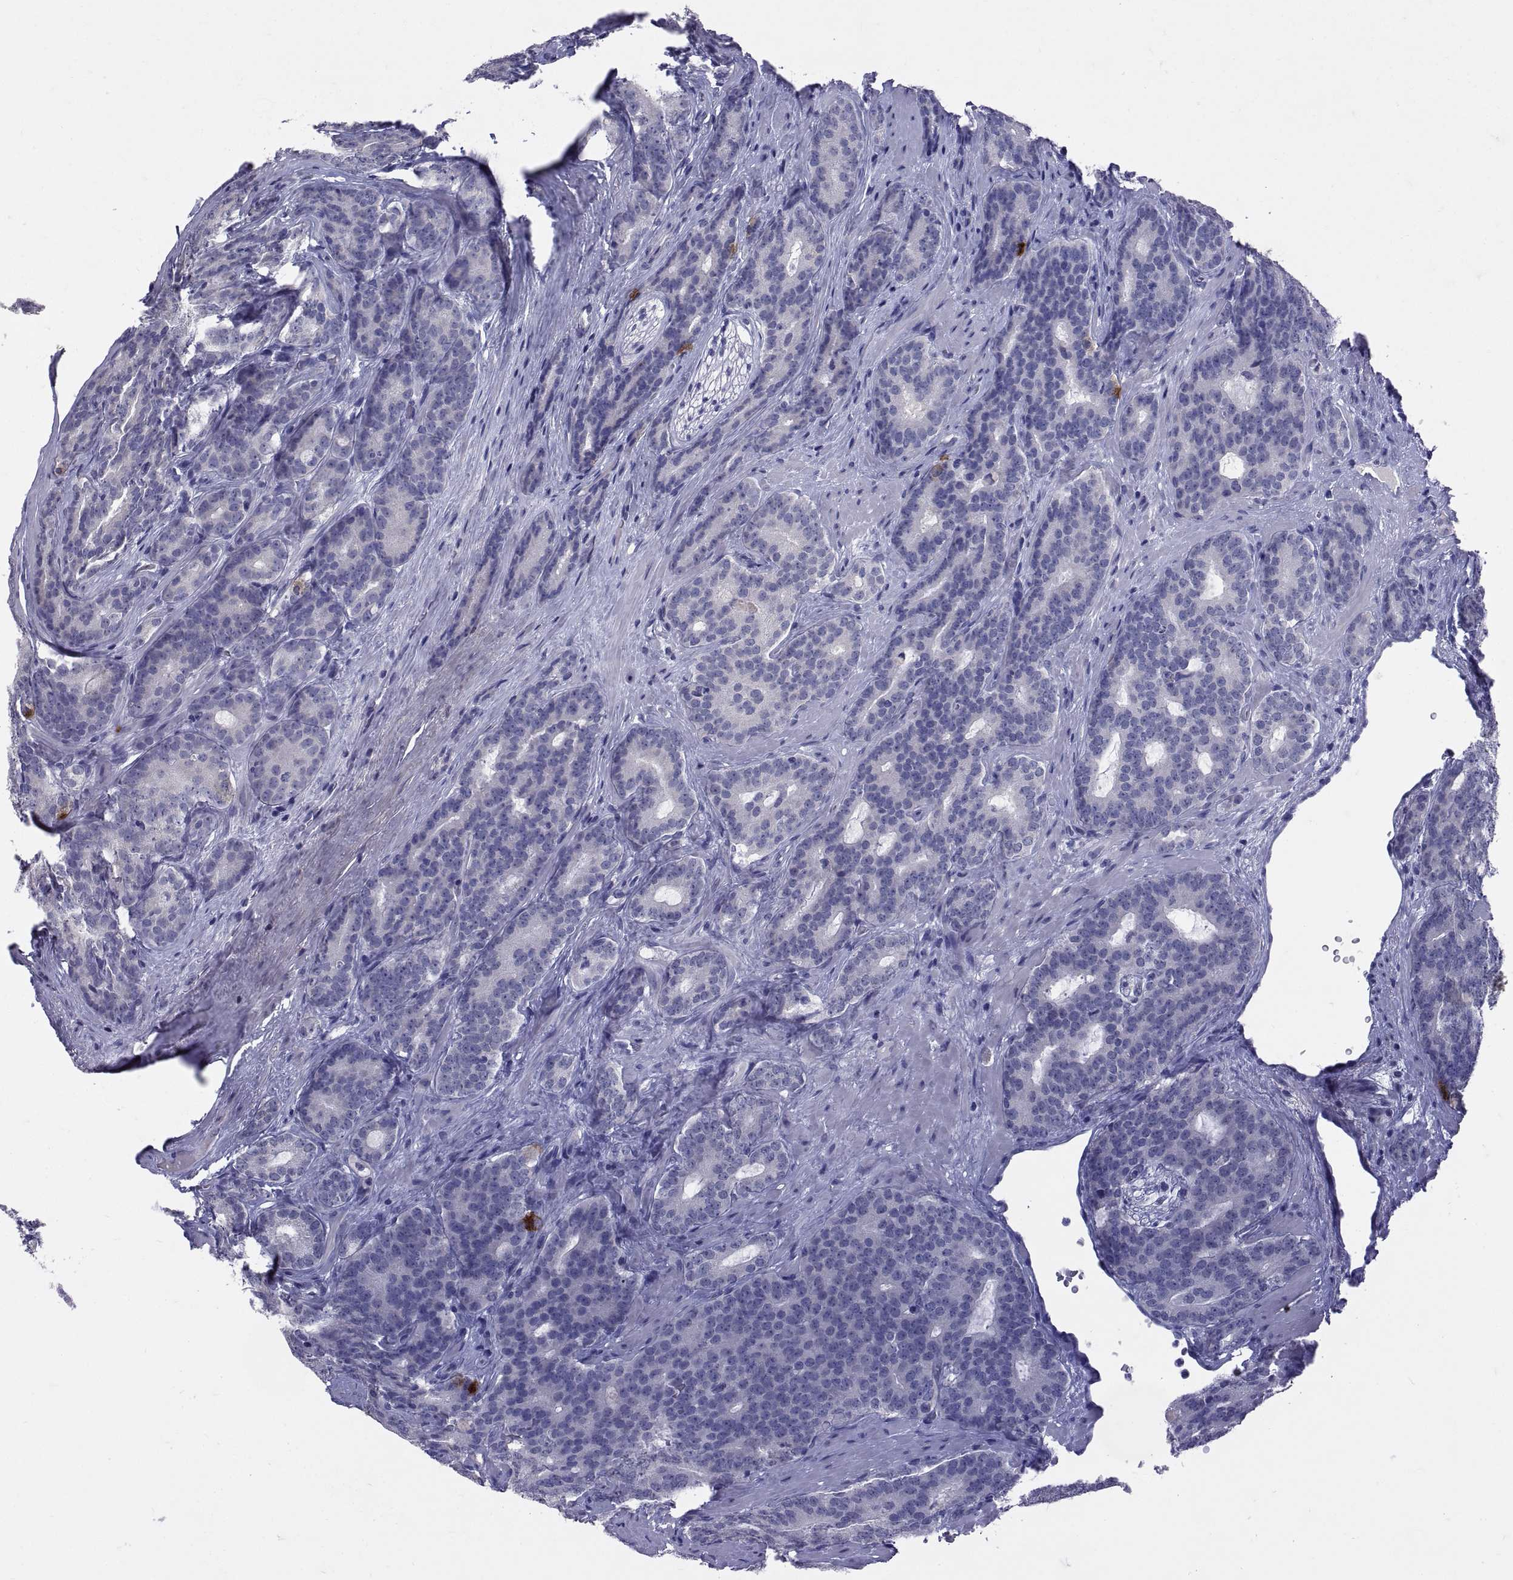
{"staining": {"intensity": "negative", "quantity": "none", "location": "none"}, "tissue": "prostate cancer", "cell_type": "Tumor cells", "image_type": "cancer", "snomed": [{"axis": "morphology", "description": "Adenocarcinoma, NOS"}, {"axis": "topography", "description": "Prostate"}], "caption": "DAB immunohistochemical staining of prostate adenocarcinoma displays no significant expression in tumor cells.", "gene": "PTN", "patient": {"sex": "male", "age": 71}}